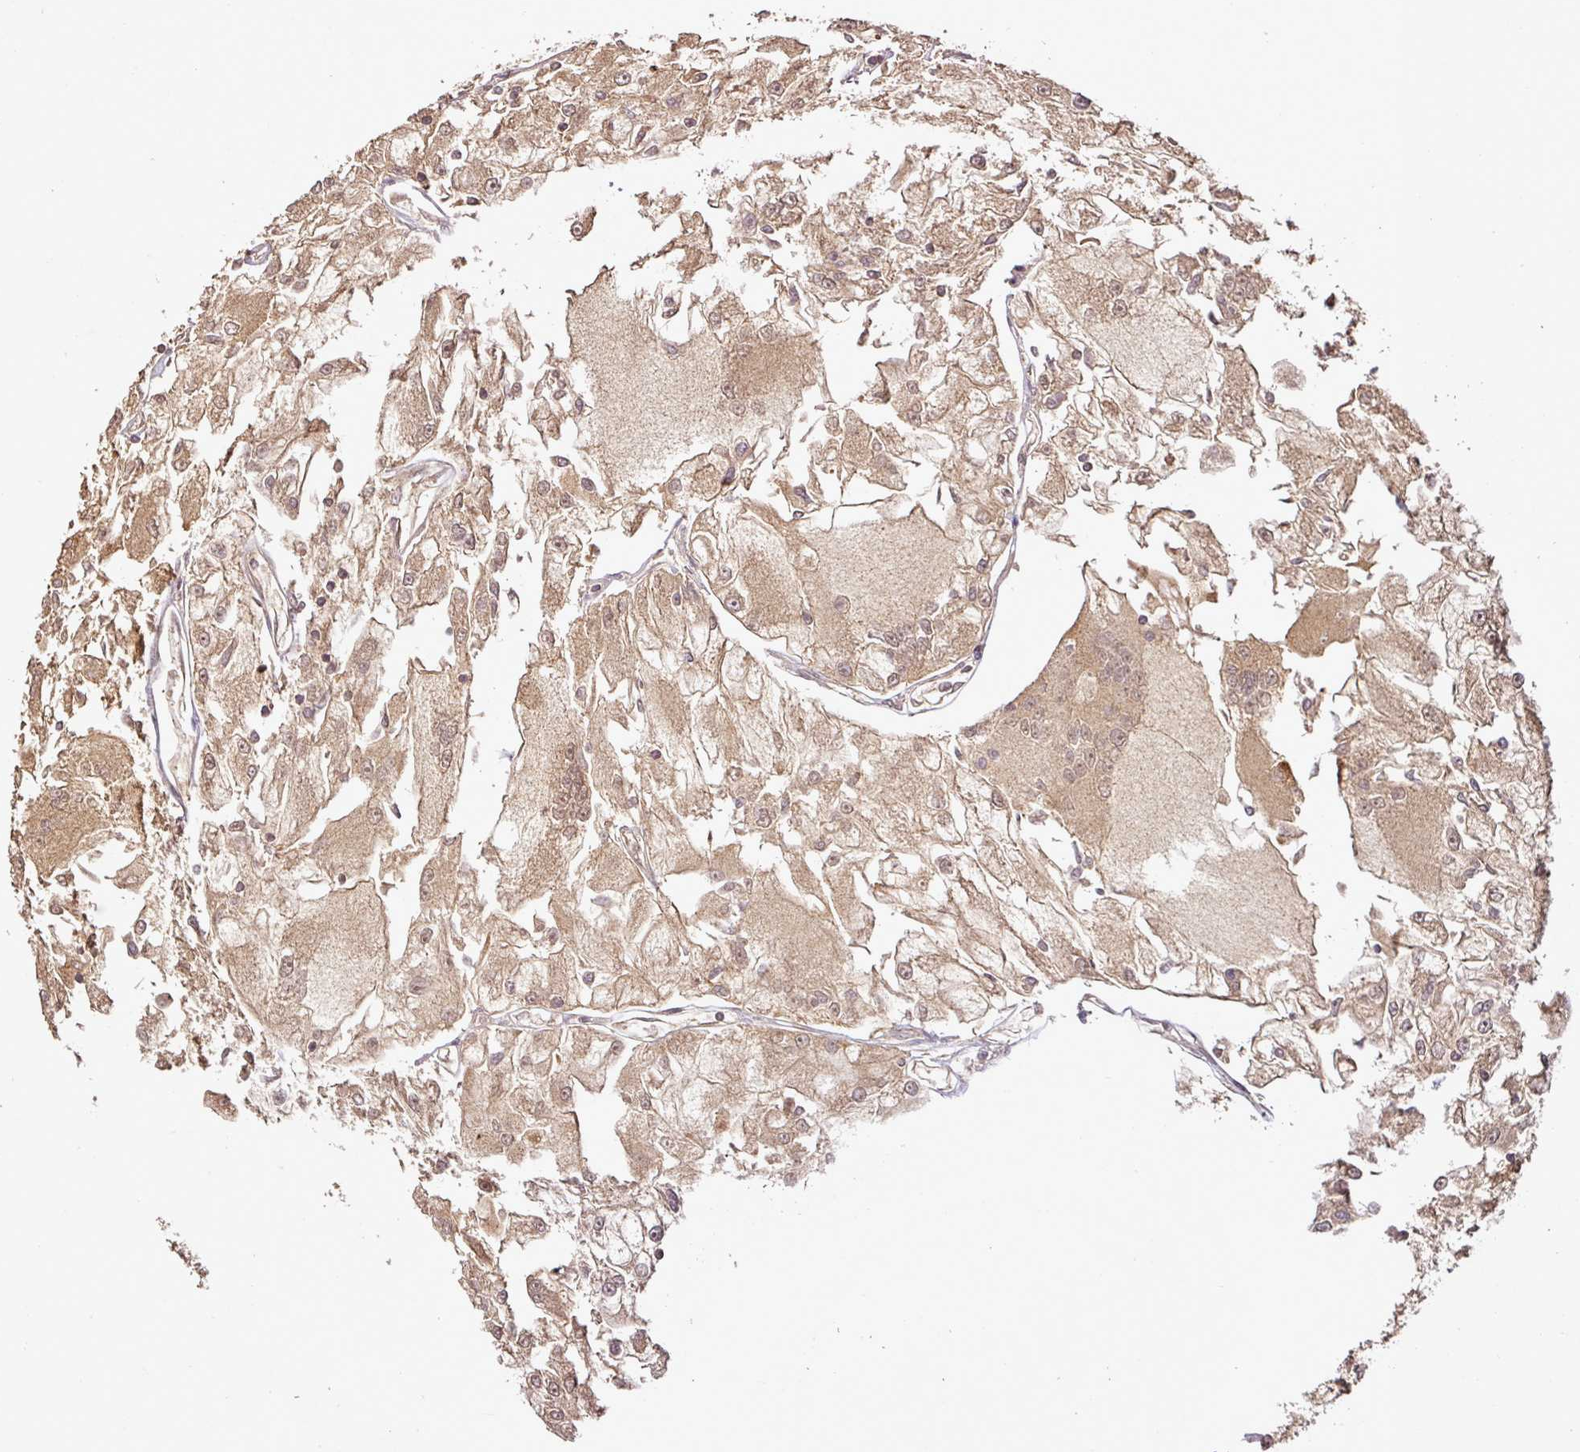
{"staining": {"intensity": "moderate", "quantity": ">75%", "location": "cytoplasmic/membranous,nuclear"}, "tissue": "renal cancer", "cell_type": "Tumor cells", "image_type": "cancer", "snomed": [{"axis": "morphology", "description": "Adenocarcinoma, NOS"}, {"axis": "topography", "description": "Kidney"}], "caption": "Brown immunohistochemical staining in human renal cancer (adenocarcinoma) shows moderate cytoplasmic/membranous and nuclear positivity in approximately >75% of tumor cells.", "gene": "FAIM", "patient": {"sex": "female", "age": 72}}